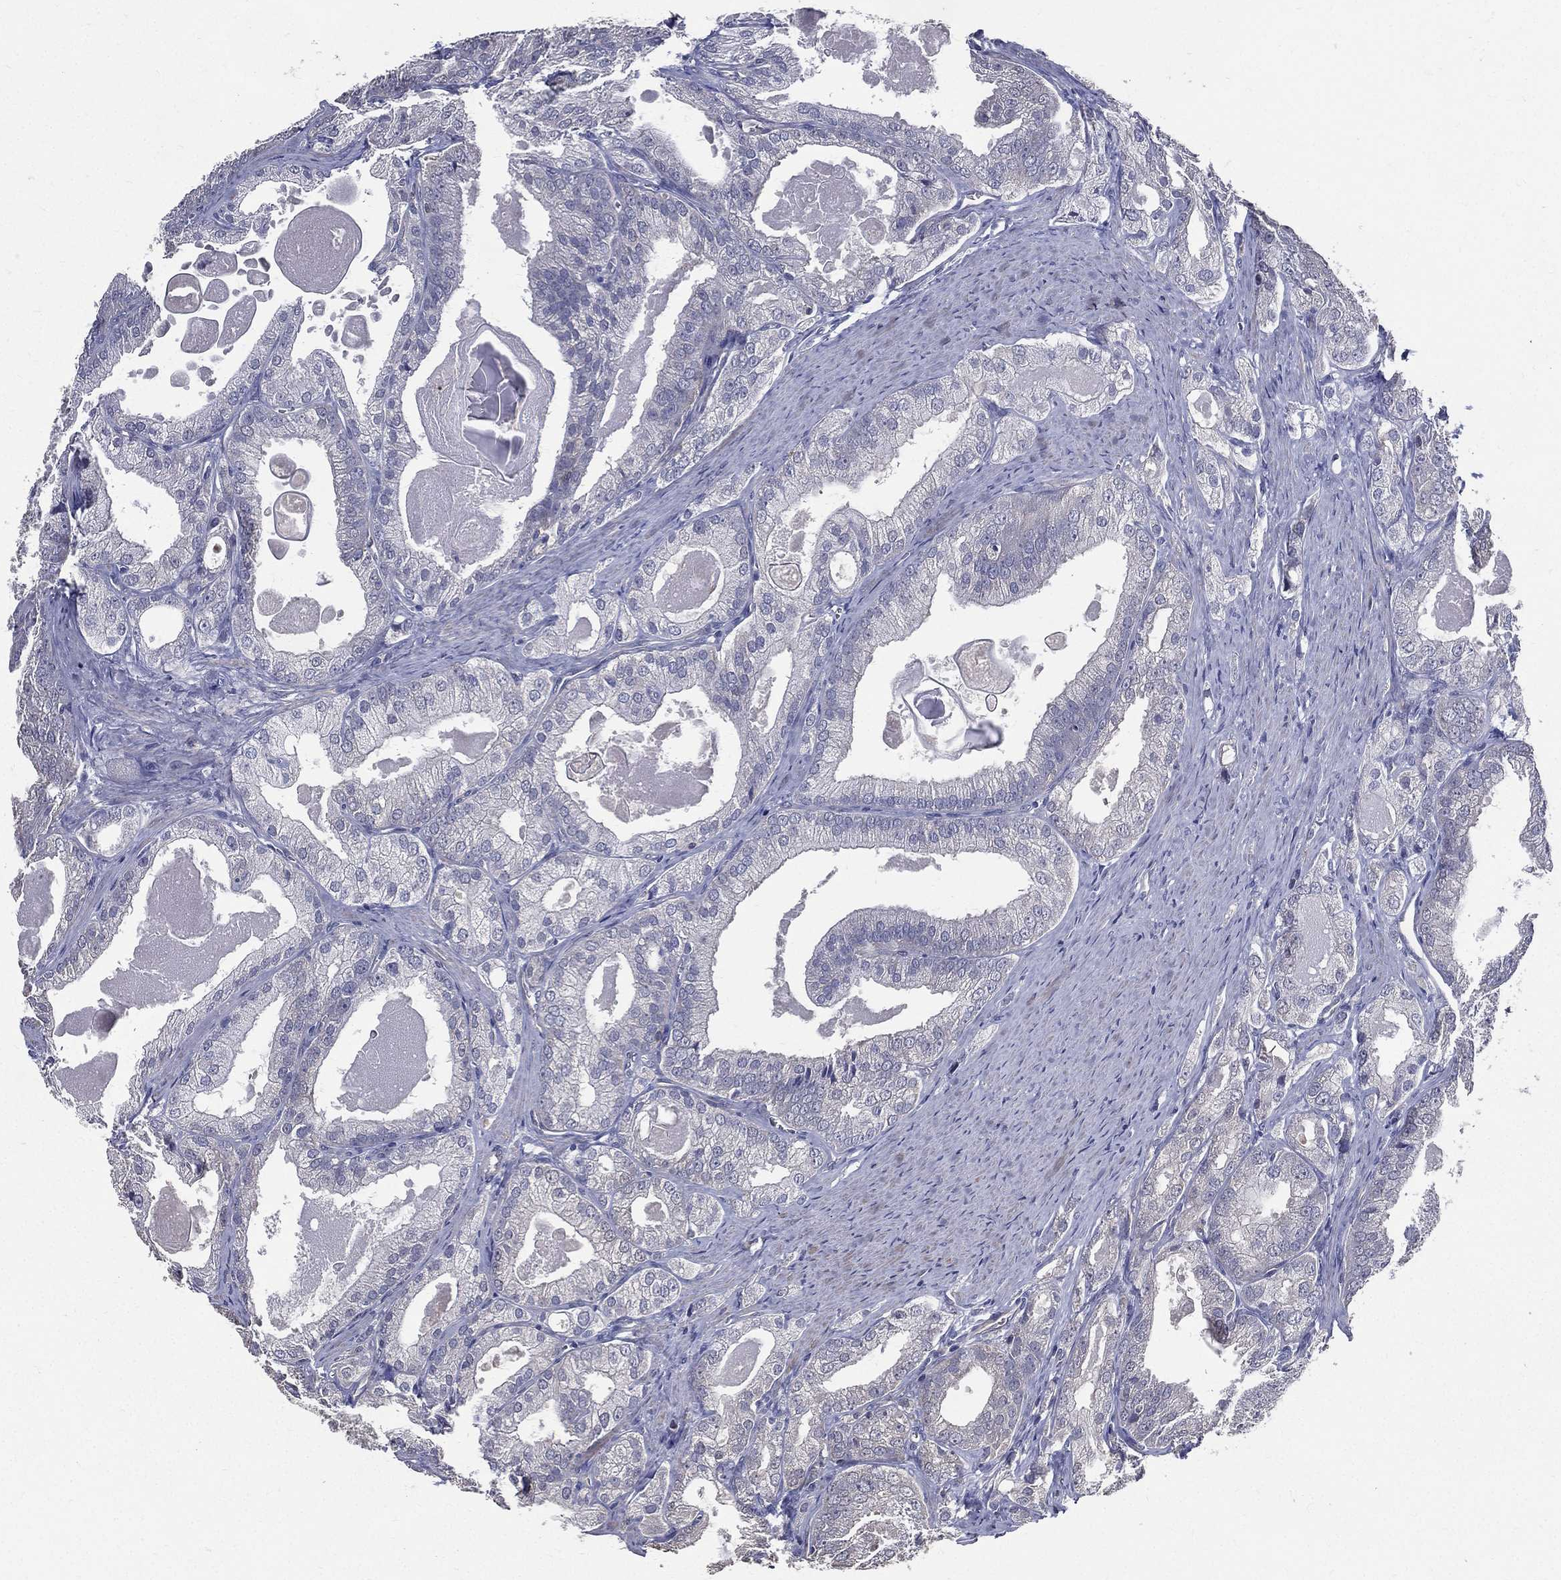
{"staining": {"intensity": "negative", "quantity": "none", "location": "none"}, "tissue": "prostate cancer", "cell_type": "Tumor cells", "image_type": "cancer", "snomed": [{"axis": "morphology", "description": "Adenocarcinoma, NOS"}, {"axis": "morphology", "description": "Adenocarcinoma, High grade"}, {"axis": "topography", "description": "Prostate"}], "caption": "Tumor cells are negative for protein expression in human high-grade adenocarcinoma (prostate).", "gene": "SERPINB2", "patient": {"sex": "male", "age": 70}}